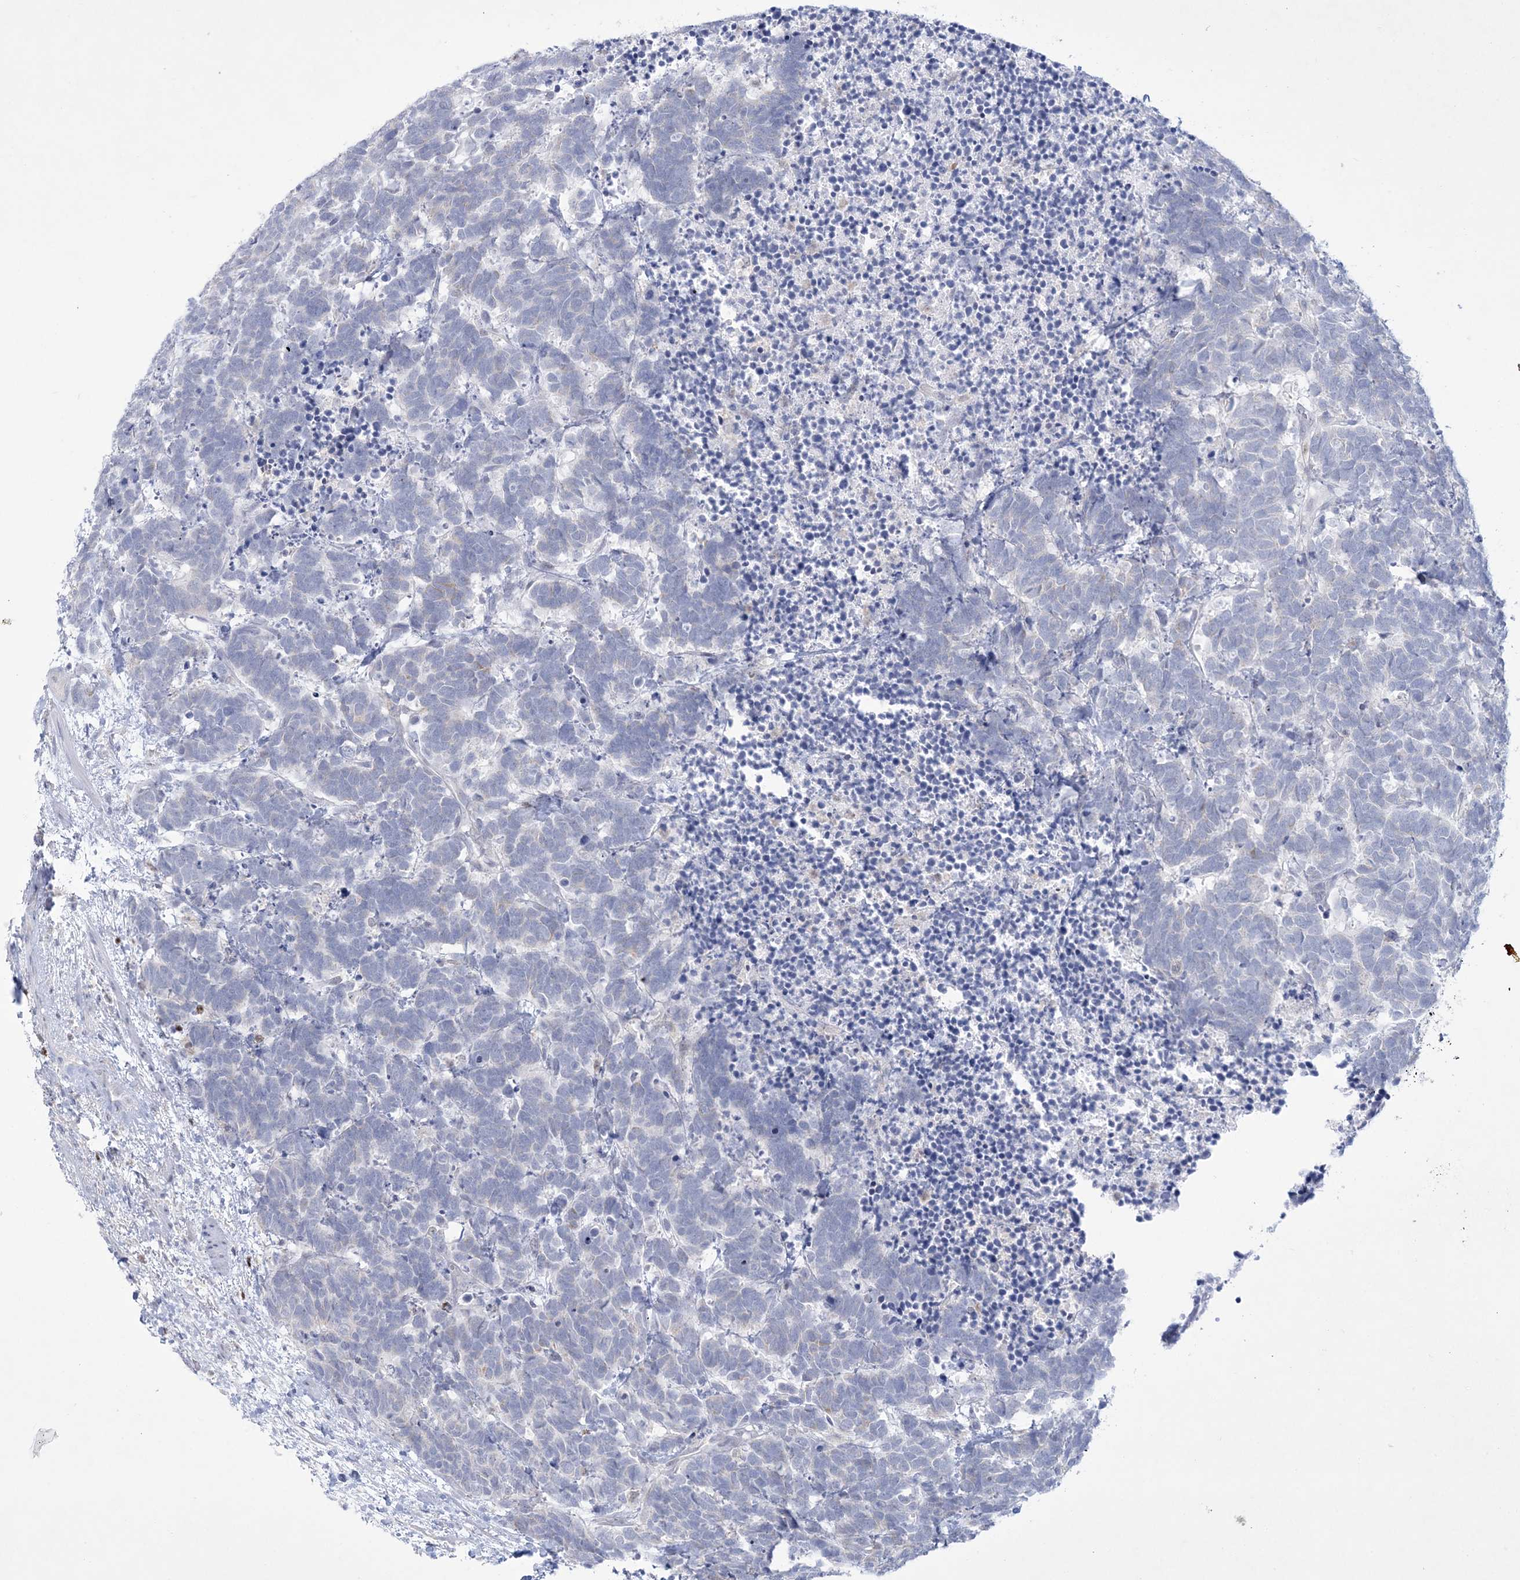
{"staining": {"intensity": "negative", "quantity": "none", "location": "none"}, "tissue": "carcinoid", "cell_type": "Tumor cells", "image_type": "cancer", "snomed": [{"axis": "morphology", "description": "Carcinoma, NOS"}, {"axis": "morphology", "description": "Carcinoid, malignant, NOS"}, {"axis": "topography", "description": "Urinary bladder"}], "caption": "The immunohistochemistry micrograph has no significant staining in tumor cells of carcinoma tissue.", "gene": "WDR27", "patient": {"sex": "male", "age": 57}}